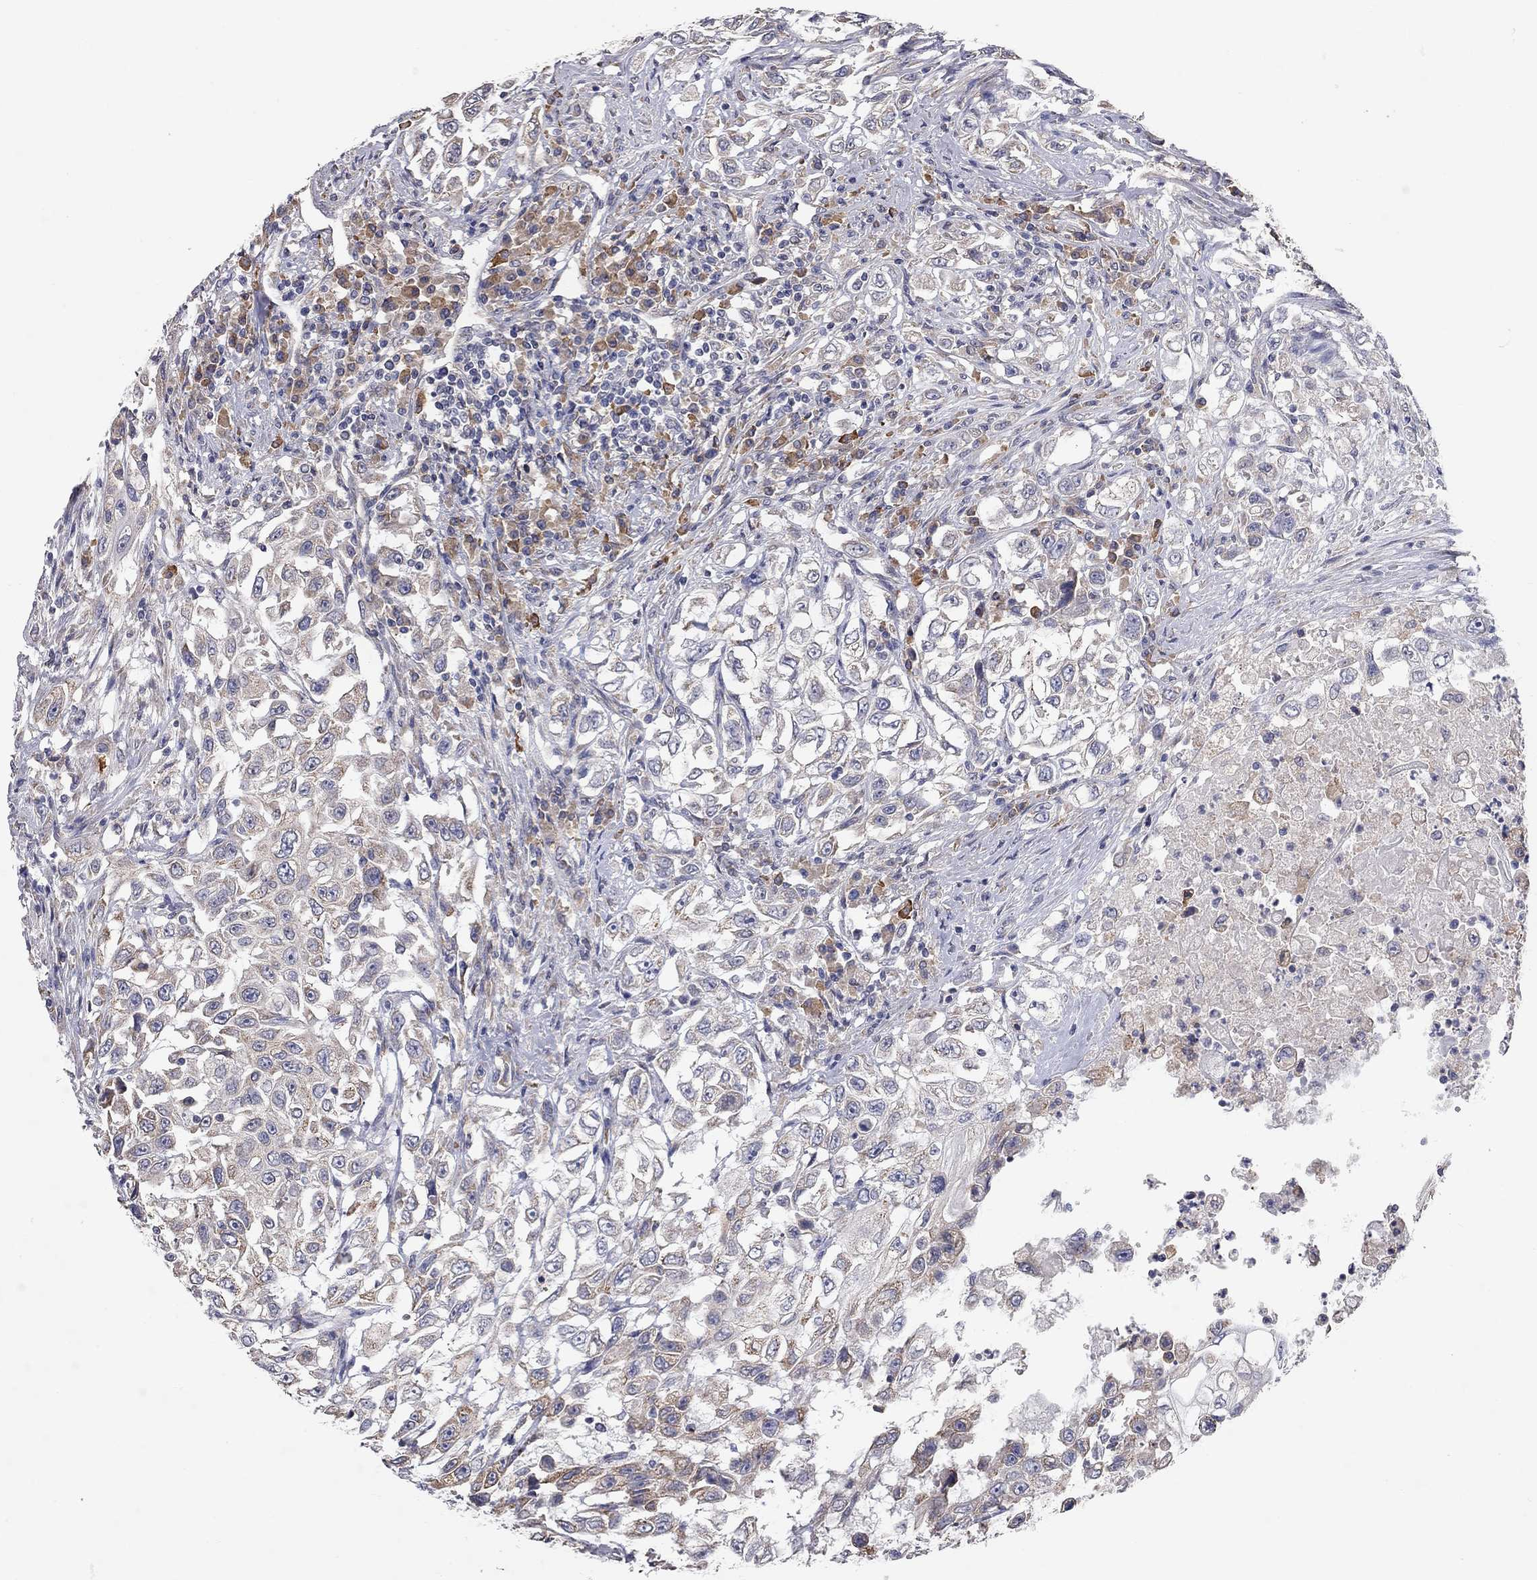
{"staining": {"intensity": "weak", "quantity": "<25%", "location": "cytoplasmic/membranous"}, "tissue": "urothelial cancer", "cell_type": "Tumor cells", "image_type": "cancer", "snomed": [{"axis": "morphology", "description": "Urothelial carcinoma, High grade"}, {"axis": "topography", "description": "Urinary bladder"}], "caption": "Urothelial cancer was stained to show a protein in brown. There is no significant positivity in tumor cells.", "gene": "XAGE2", "patient": {"sex": "female", "age": 56}}